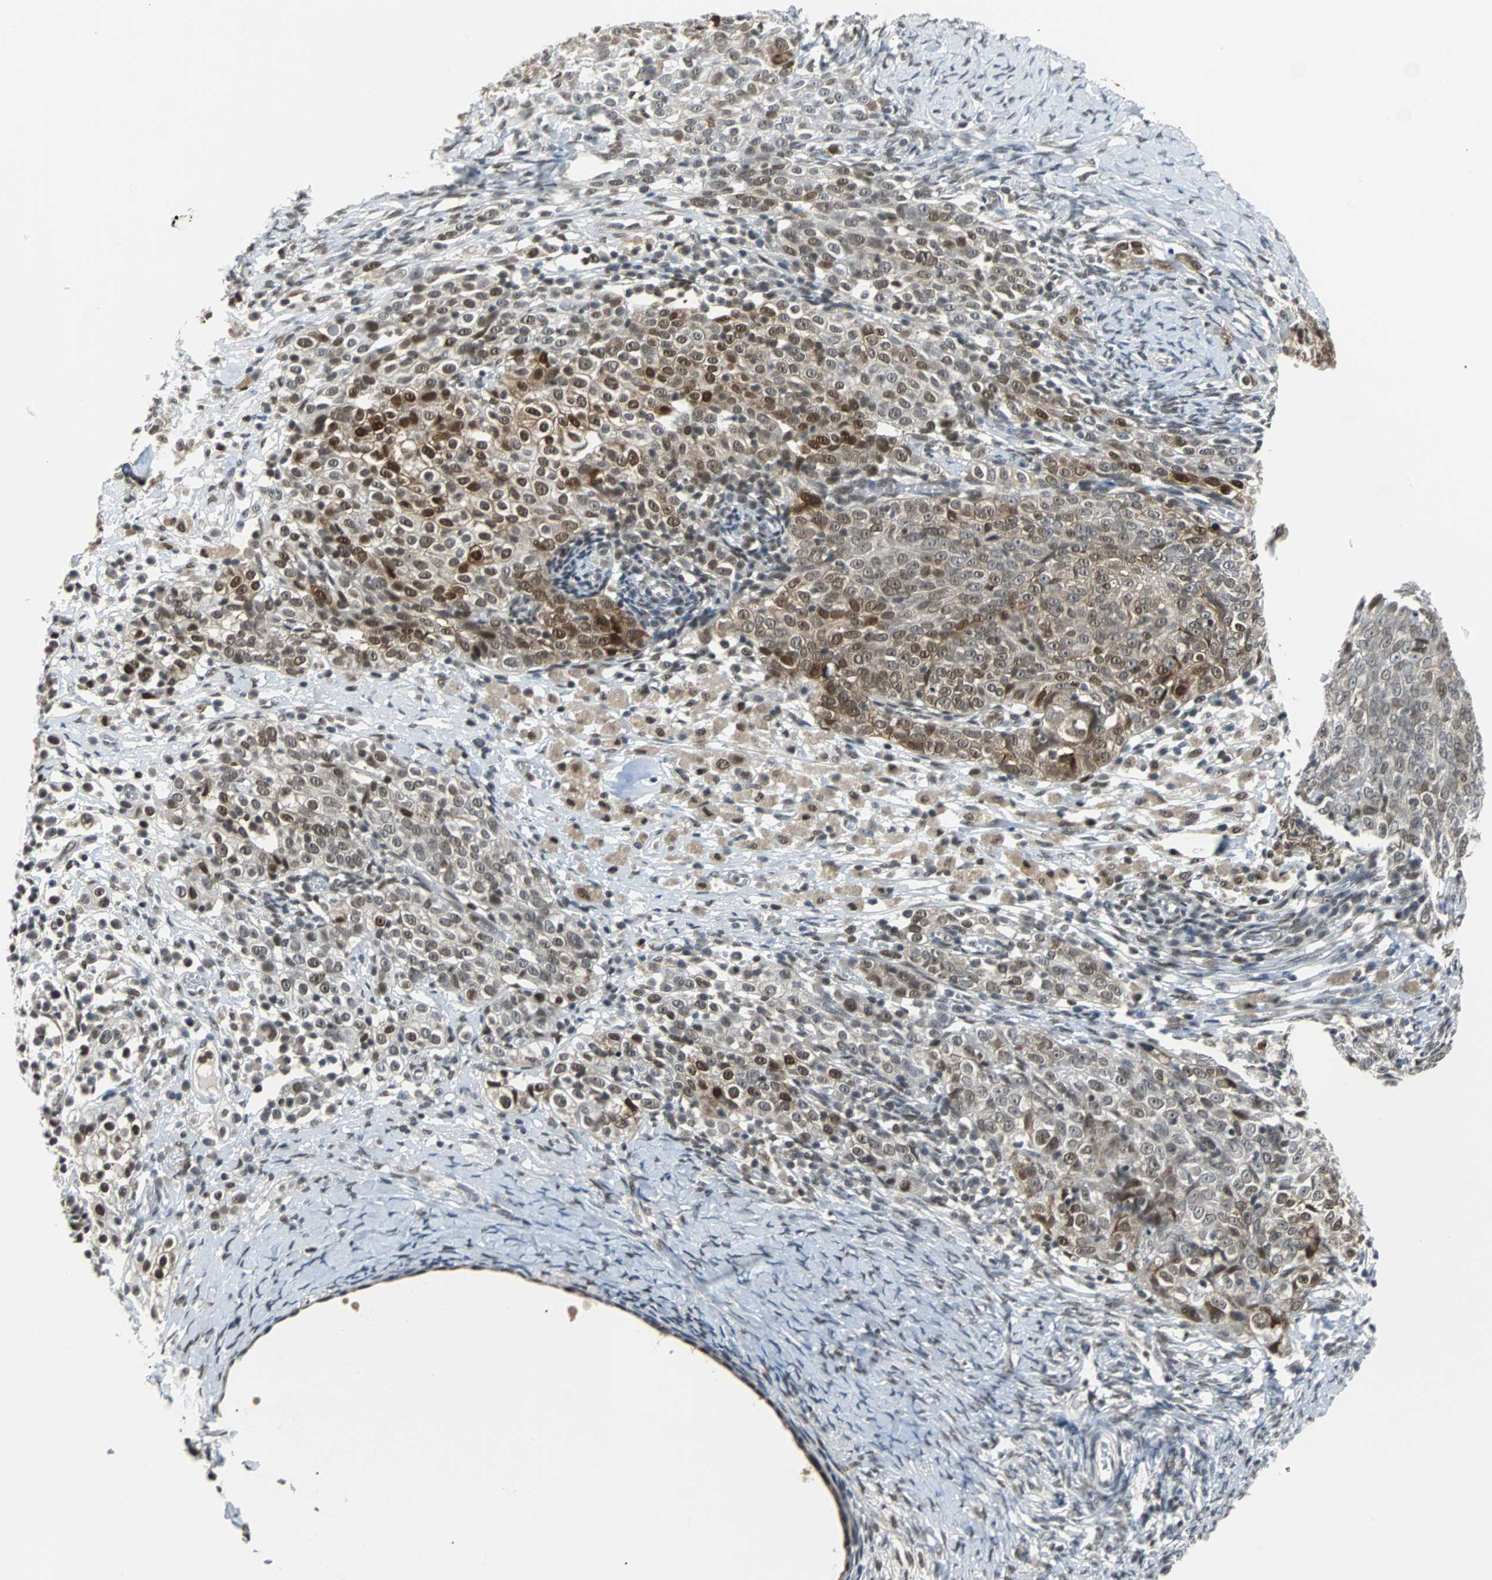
{"staining": {"intensity": "strong", "quantity": "25%-75%", "location": "cytoplasmic/membranous,nuclear"}, "tissue": "ovarian cancer", "cell_type": "Tumor cells", "image_type": "cancer", "snomed": [{"axis": "morphology", "description": "Normal tissue, NOS"}, {"axis": "morphology", "description": "Cystadenocarcinoma, serous, NOS"}, {"axis": "topography", "description": "Ovary"}], "caption": "Brown immunohistochemical staining in human serous cystadenocarcinoma (ovarian) displays strong cytoplasmic/membranous and nuclear positivity in about 25%-75% of tumor cells. The staining is performed using DAB (3,3'-diaminobenzidine) brown chromogen to label protein expression. The nuclei are counter-stained blue using hematoxylin.", "gene": "SIRT1", "patient": {"sex": "female", "age": 62}}